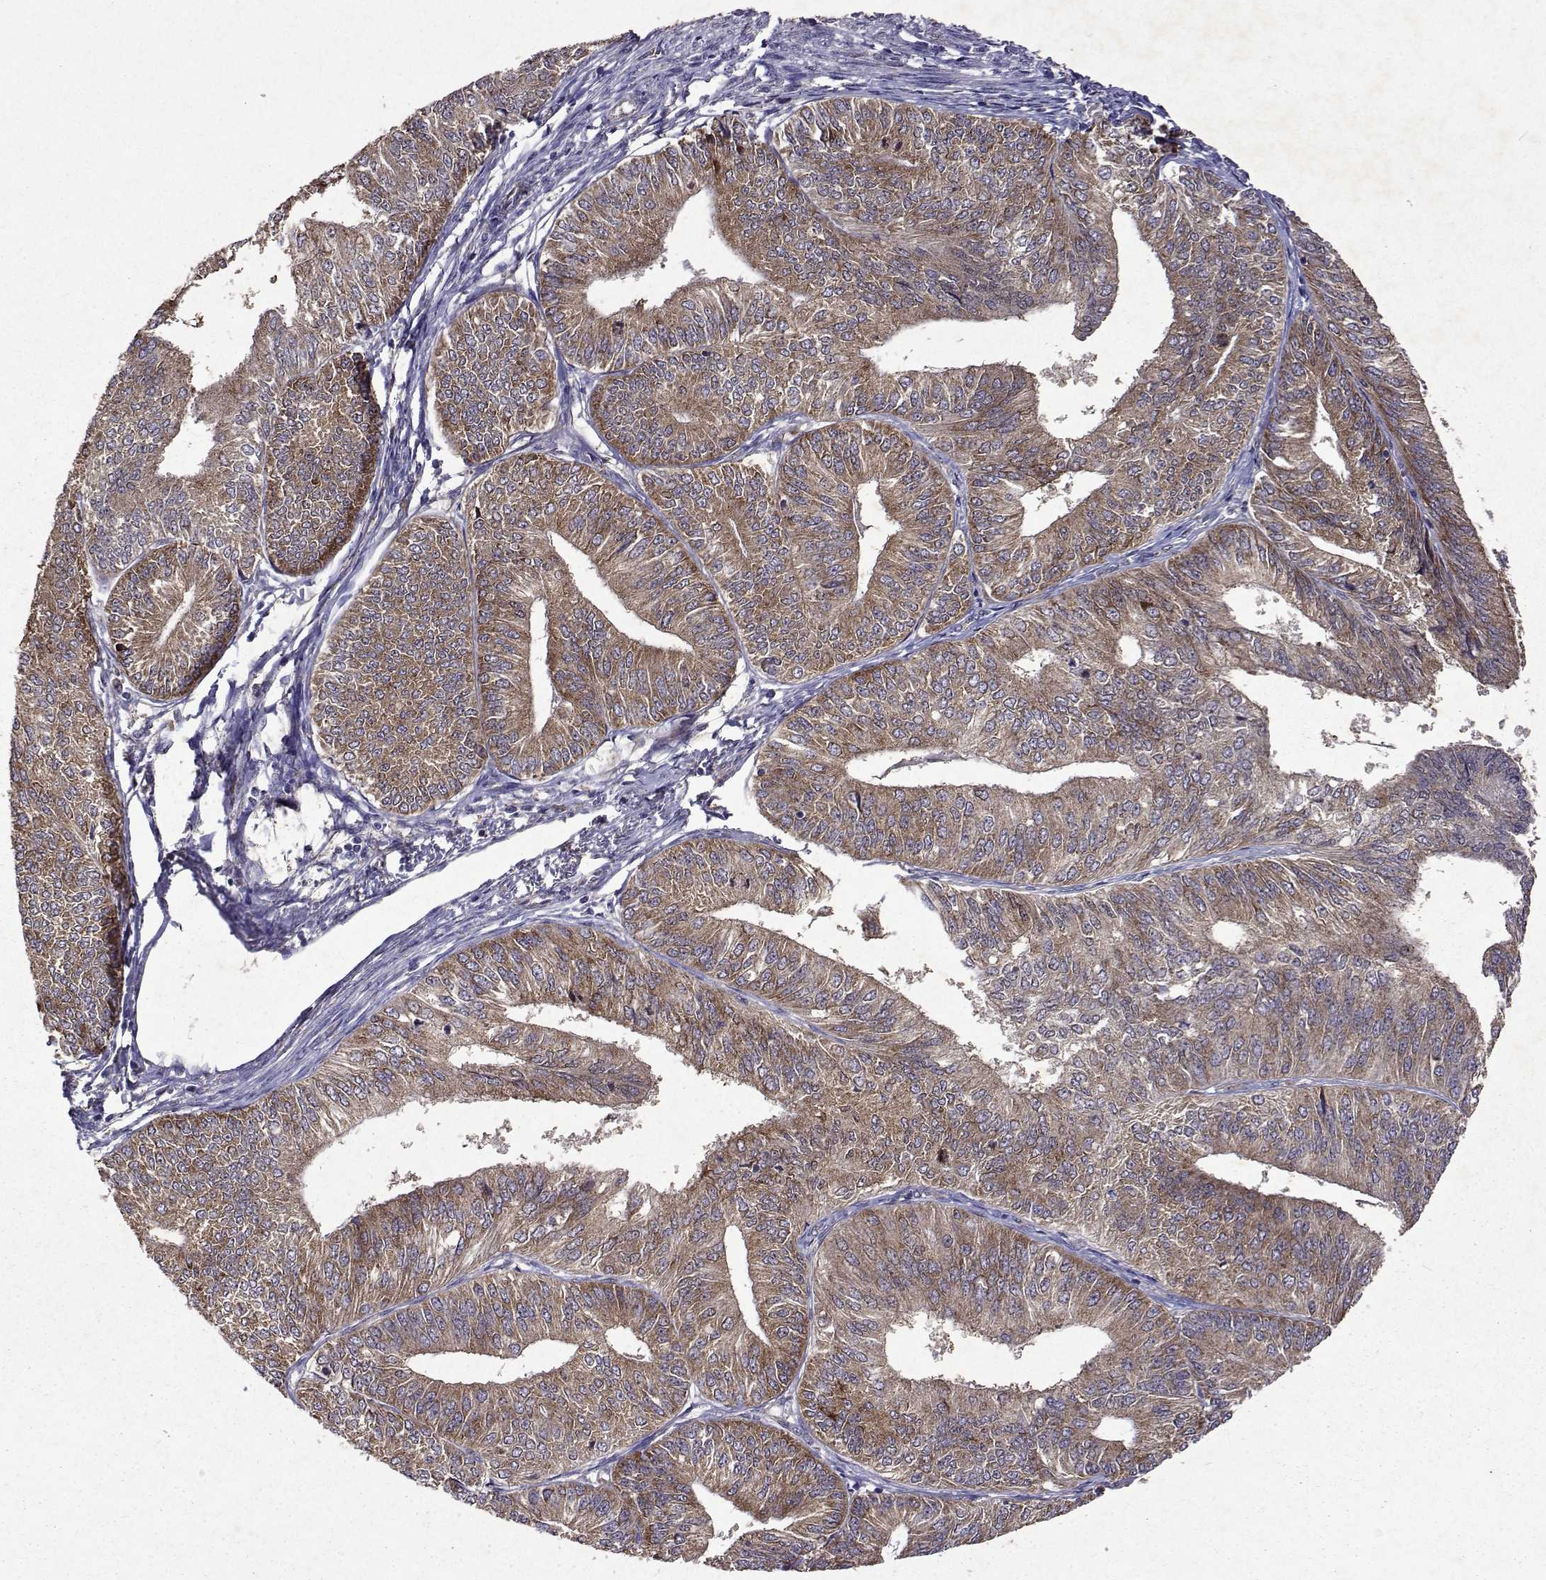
{"staining": {"intensity": "moderate", "quantity": ">75%", "location": "cytoplasmic/membranous"}, "tissue": "endometrial cancer", "cell_type": "Tumor cells", "image_type": "cancer", "snomed": [{"axis": "morphology", "description": "Adenocarcinoma, NOS"}, {"axis": "topography", "description": "Endometrium"}], "caption": "Immunohistochemical staining of human endometrial cancer displays medium levels of moderate cytoplasmic/membranous protein staining in about >75% of tumor cells.", "gene": "TARBP2", "patient": {"sex": "female", "age": 58}}